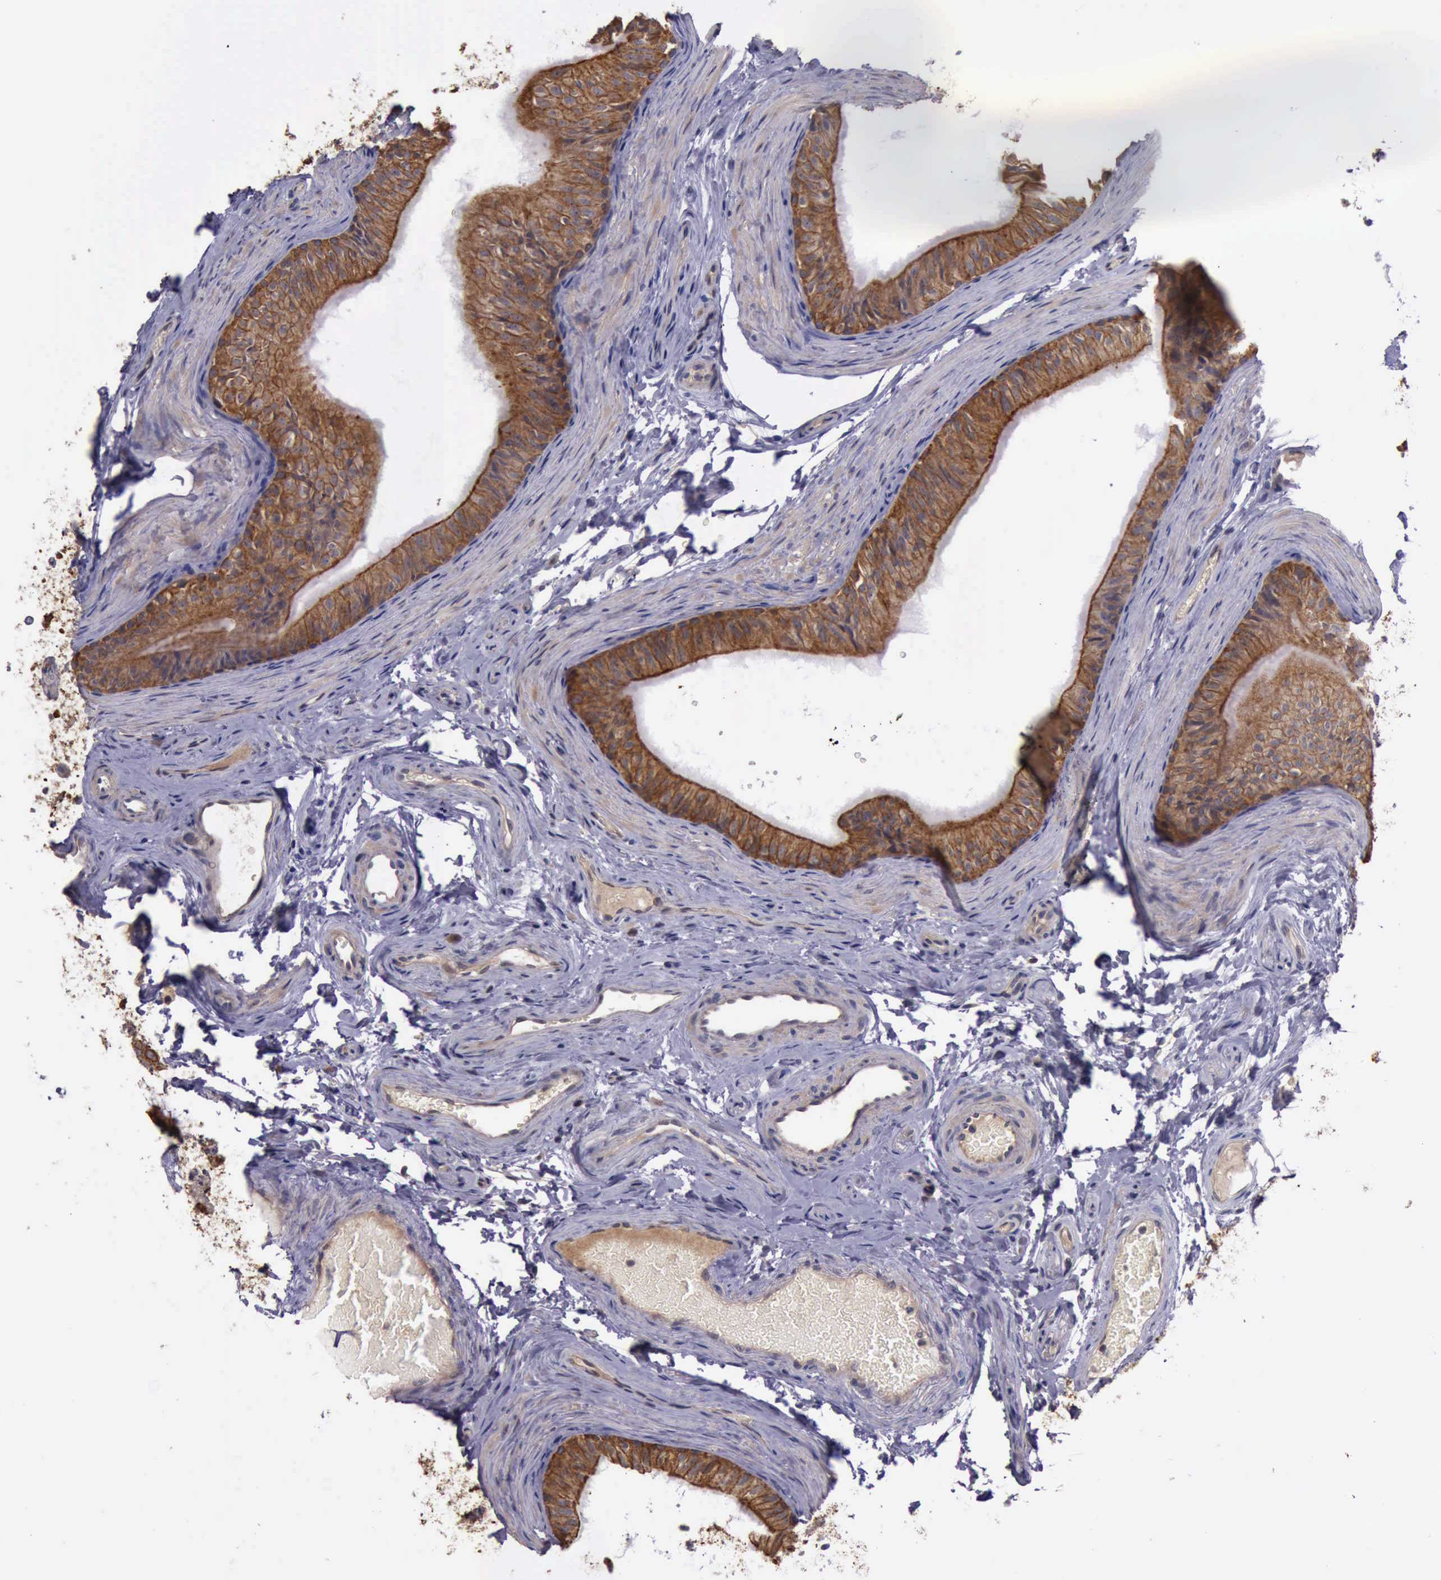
{"staining": {"intensity": "moderate", "quantity": ">75%", "location": "cytoplasmic/membranous"}, "tissue": "epididymis", "cell_type": "Glandular cells", "image_type": "normal", "snomed": [{"axis": "morphology", "description": "Normal tissue, NOS"}, {"axis": "topography", "description": "Testis"}, {"axis": "topography", "description": "Epididymis"}], "caption": "Immunohistochemistry histopathology image of unremarkable epididymis: epididymis stained using immunohistochemistry (IHC) reveals medium levels of moderate protein expression localized specifically in the cytoplasmic/membranous of glandular cells, appearing as a cytoplasmic/membranous brown color.", "gene": "RAB39B", "patient": {"sex": "male", "age": 36}}